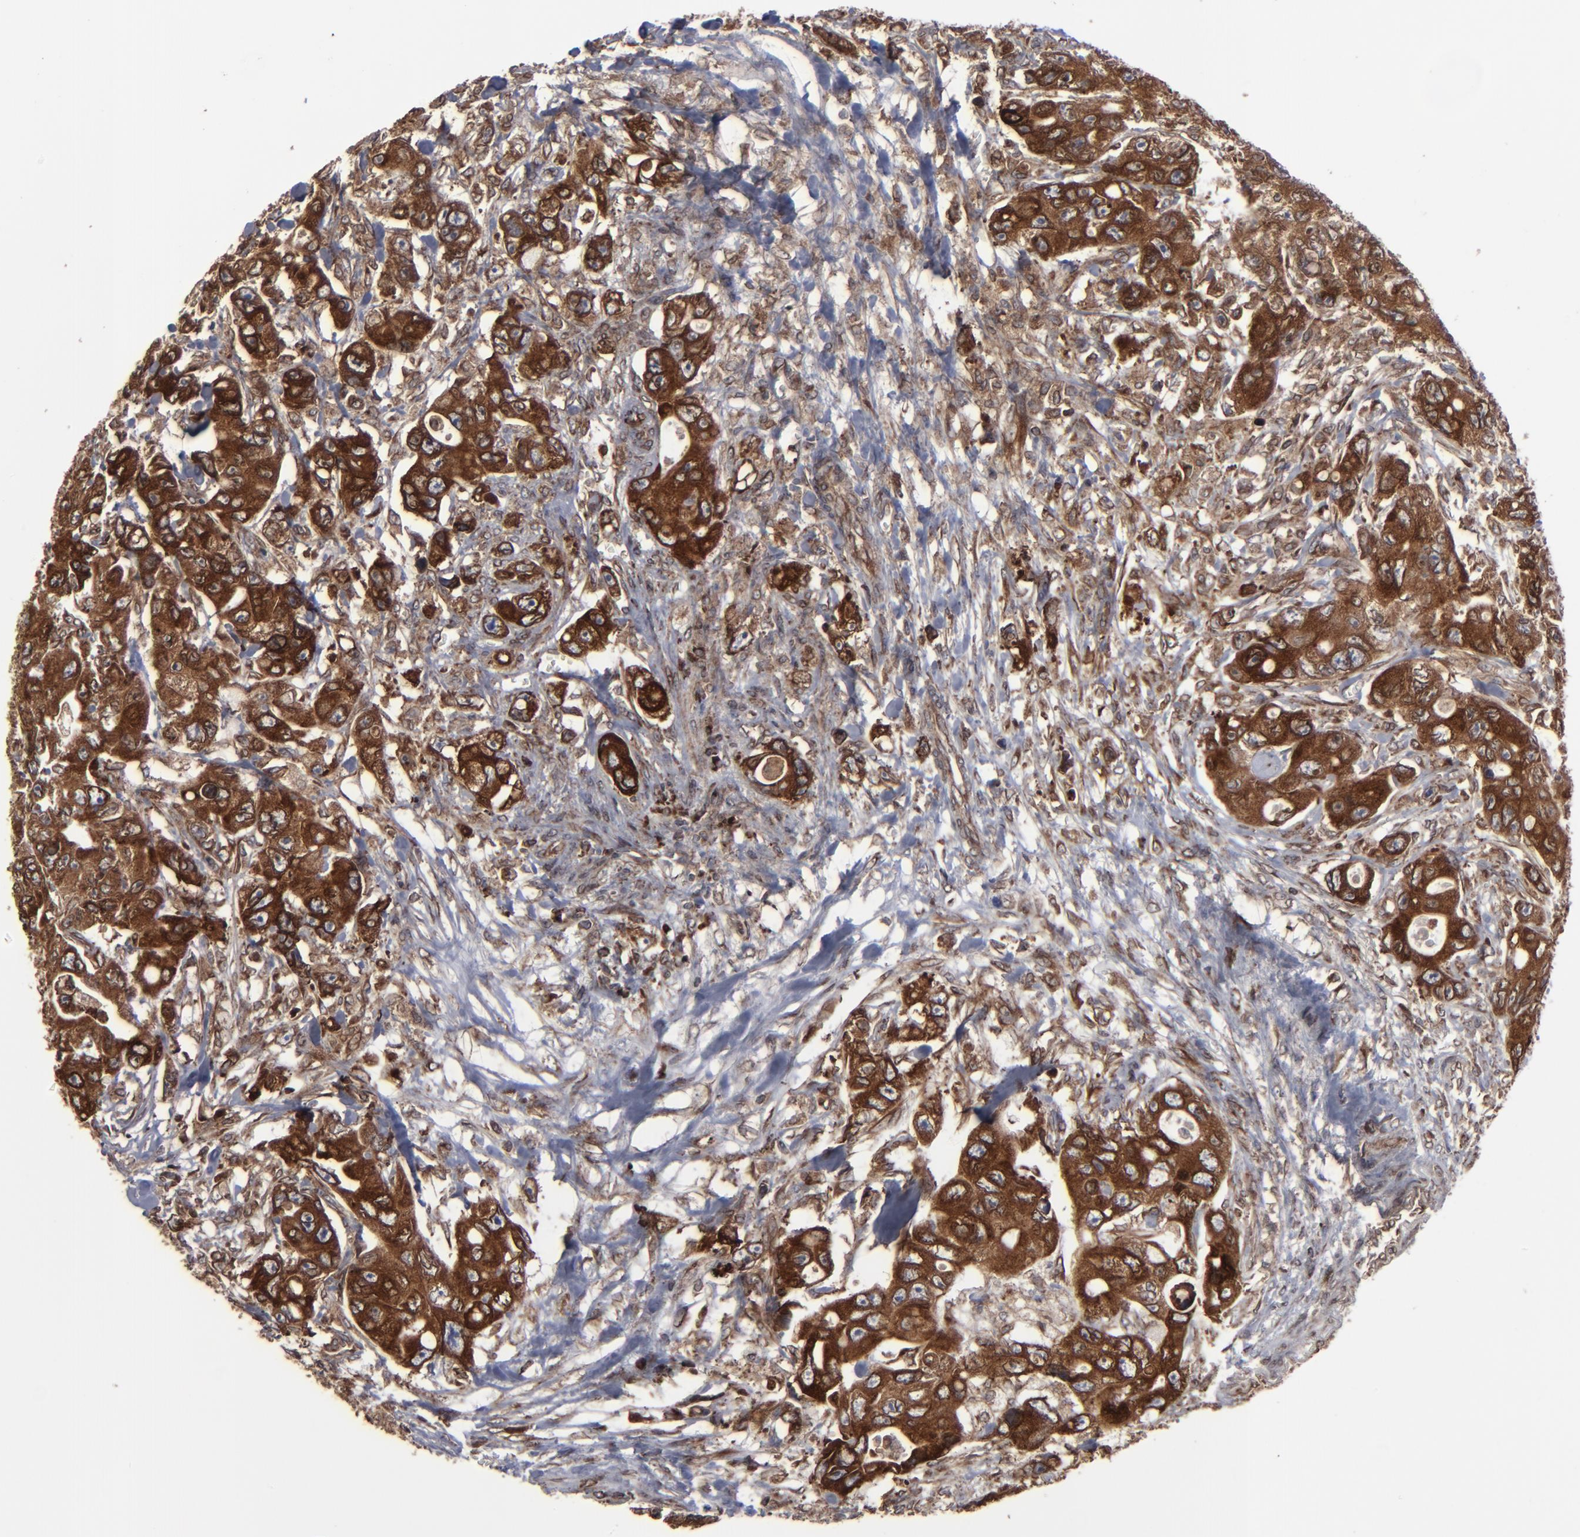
{"staining": {"intensity": "strong", "quantity": ">75%", "location": "cytoplasmic/membranous"}, "tissue": "colorectal cancer", "cell_type": "Tumor cells", "image_type": "cancer", "snomed": [{"axis": "morphology", "description": "Adenocarcinoma, NOS"}, {"axis": "topography", "description": "Colon"}], "caption": "Adenocarcinoma (colorectal) stained with IHC displays strong cytoplasmic/membranous staining in approximately >75% of tumor cells. (DAB = brown stain, brightfield microscopy at high magnification).", "gene": "CNIH1", "patient": {"sex": "female", "age": 46}}